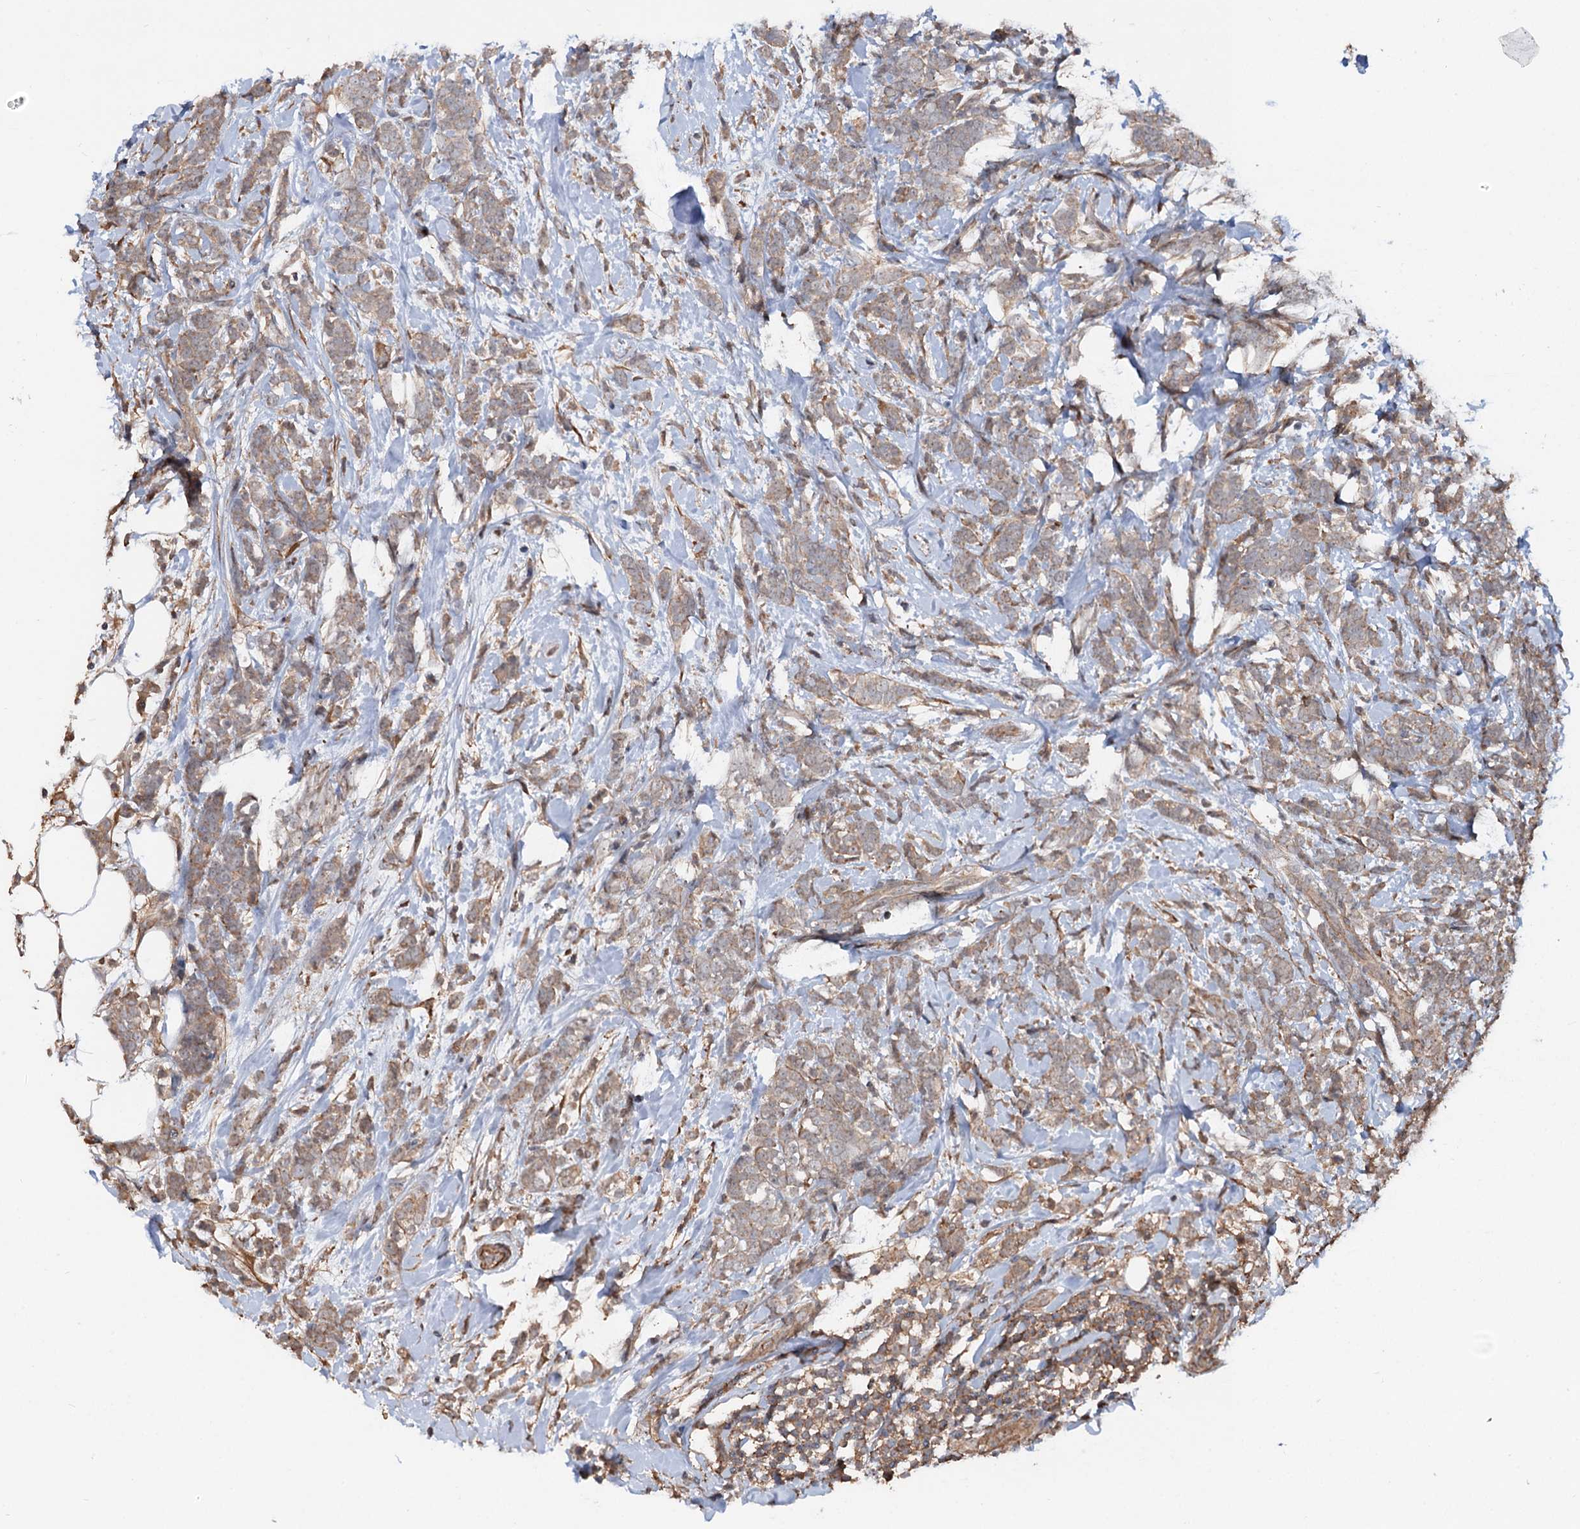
{"staining": {"intensity": "weak", "quantity": ">75%", "location": "cytoplasmic/membranous"}, "tissue": "breast cancer", "cell_type": "Tumor cells", "image_type": "cancer", "snomed": [{"axis": "morphology", "description": "Lobular carcinoma"}, {"axis": "topography", "description": "Breast"}], "caption": "Approximately >75% of tumor cells in breast lobular carcinoma show weak cytoplasmic/membranous protein staining as visualized by brown immunohistochemical staining.", "gene": "GRIP1", "patient": {"sex": "female", "age": 58}}